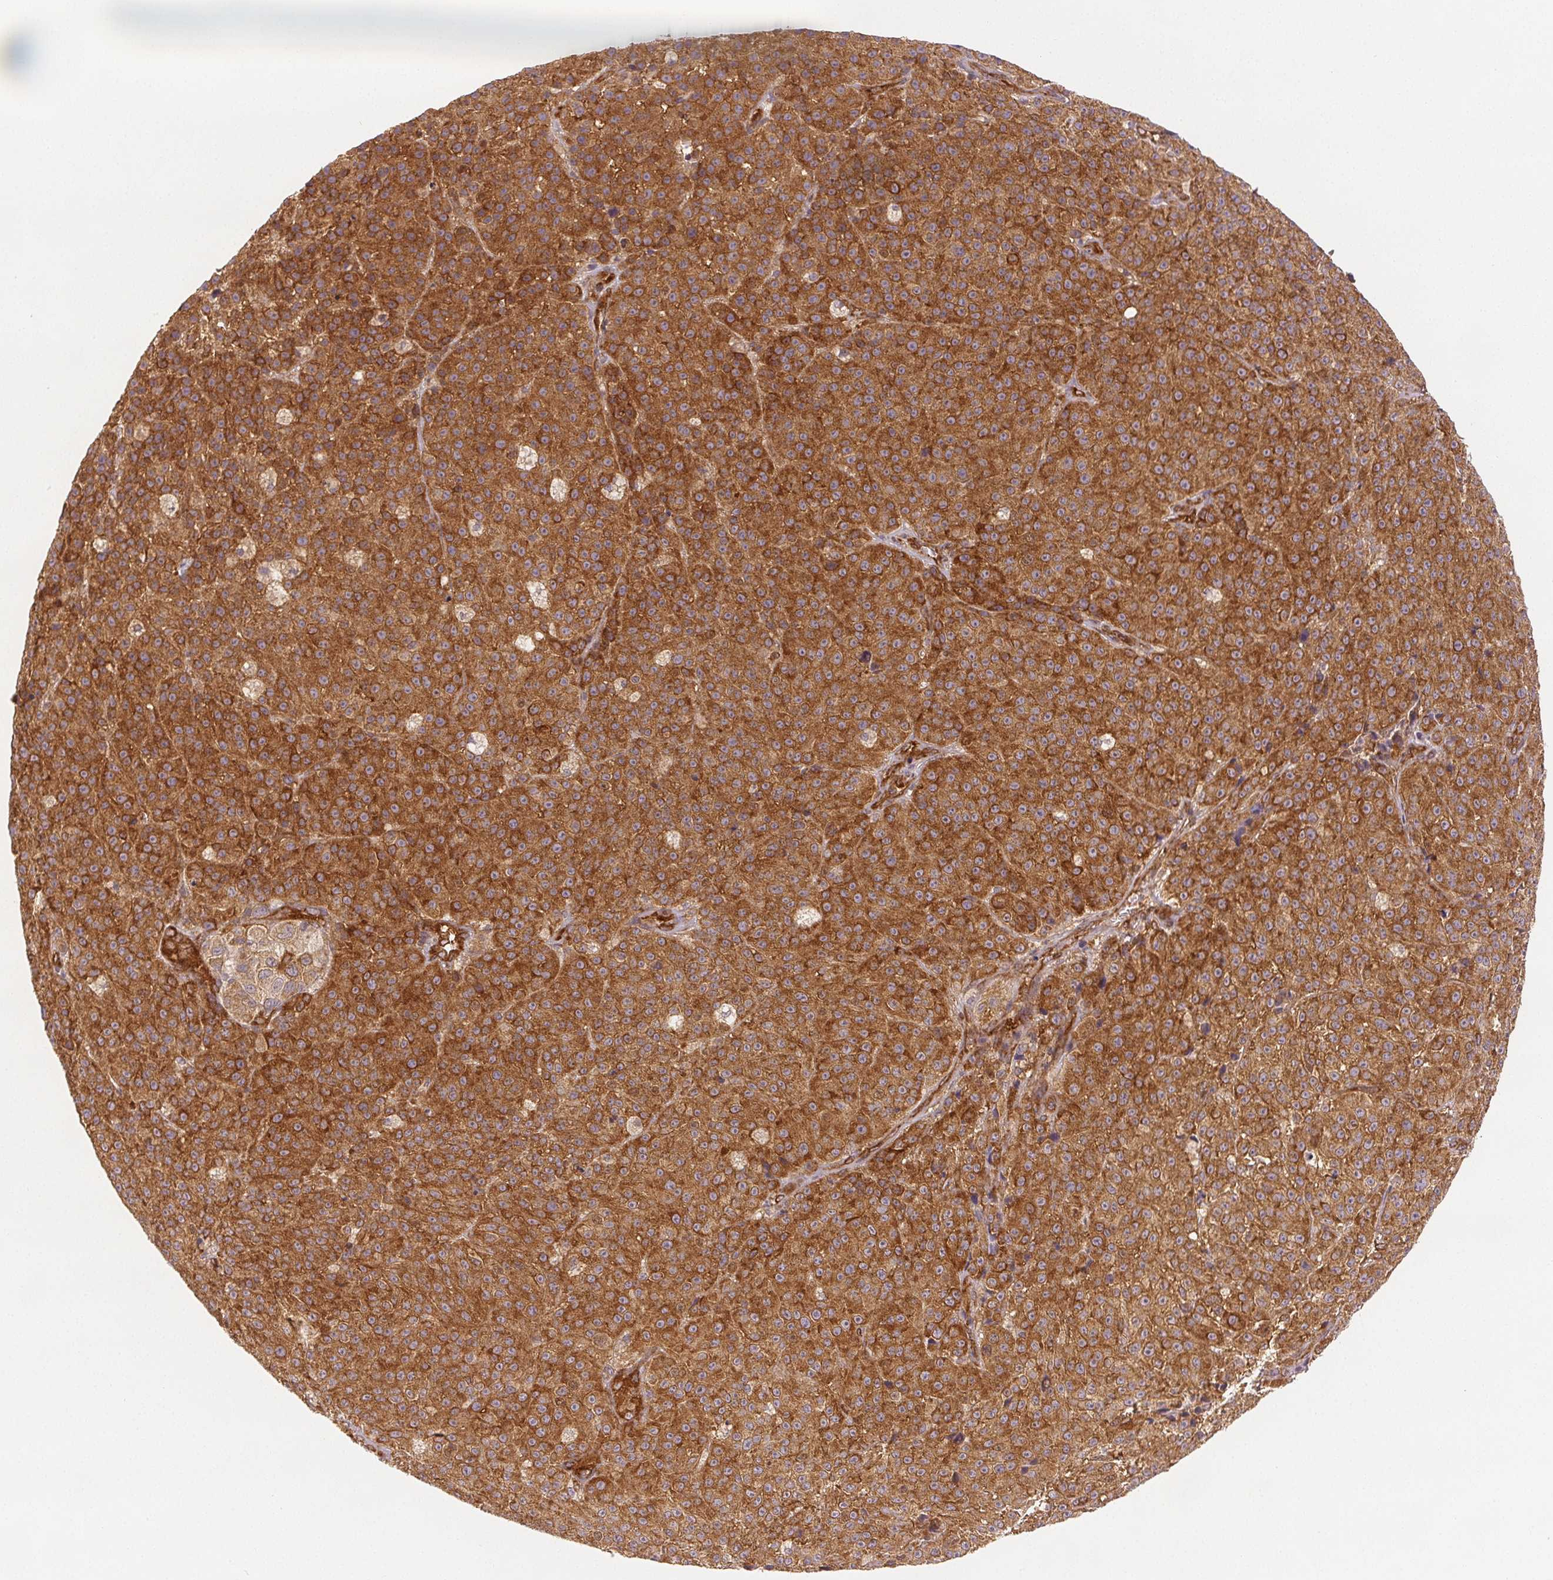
{"staining": {"intensity": "strong", "quantity": ">75%", "location": "cytoplasmic/membranous"}, "tissue": "melanoma", "cell_type": "Tumor cells", "image_type": "cancer", "snomed": [{"axis": "morphology", "description": "Malignant melanoma, NOS"}, {"axis": "topography", "description": "Skin"}], "caption": "The image exhibits immunohistochemical staining of melanoma. There is strong cytoplasmic/membranous expression is appreciated in approximately >75% of tumor cells.", "gene": "DIAPH2", "patient": {"sex": "female", "age": 58}}